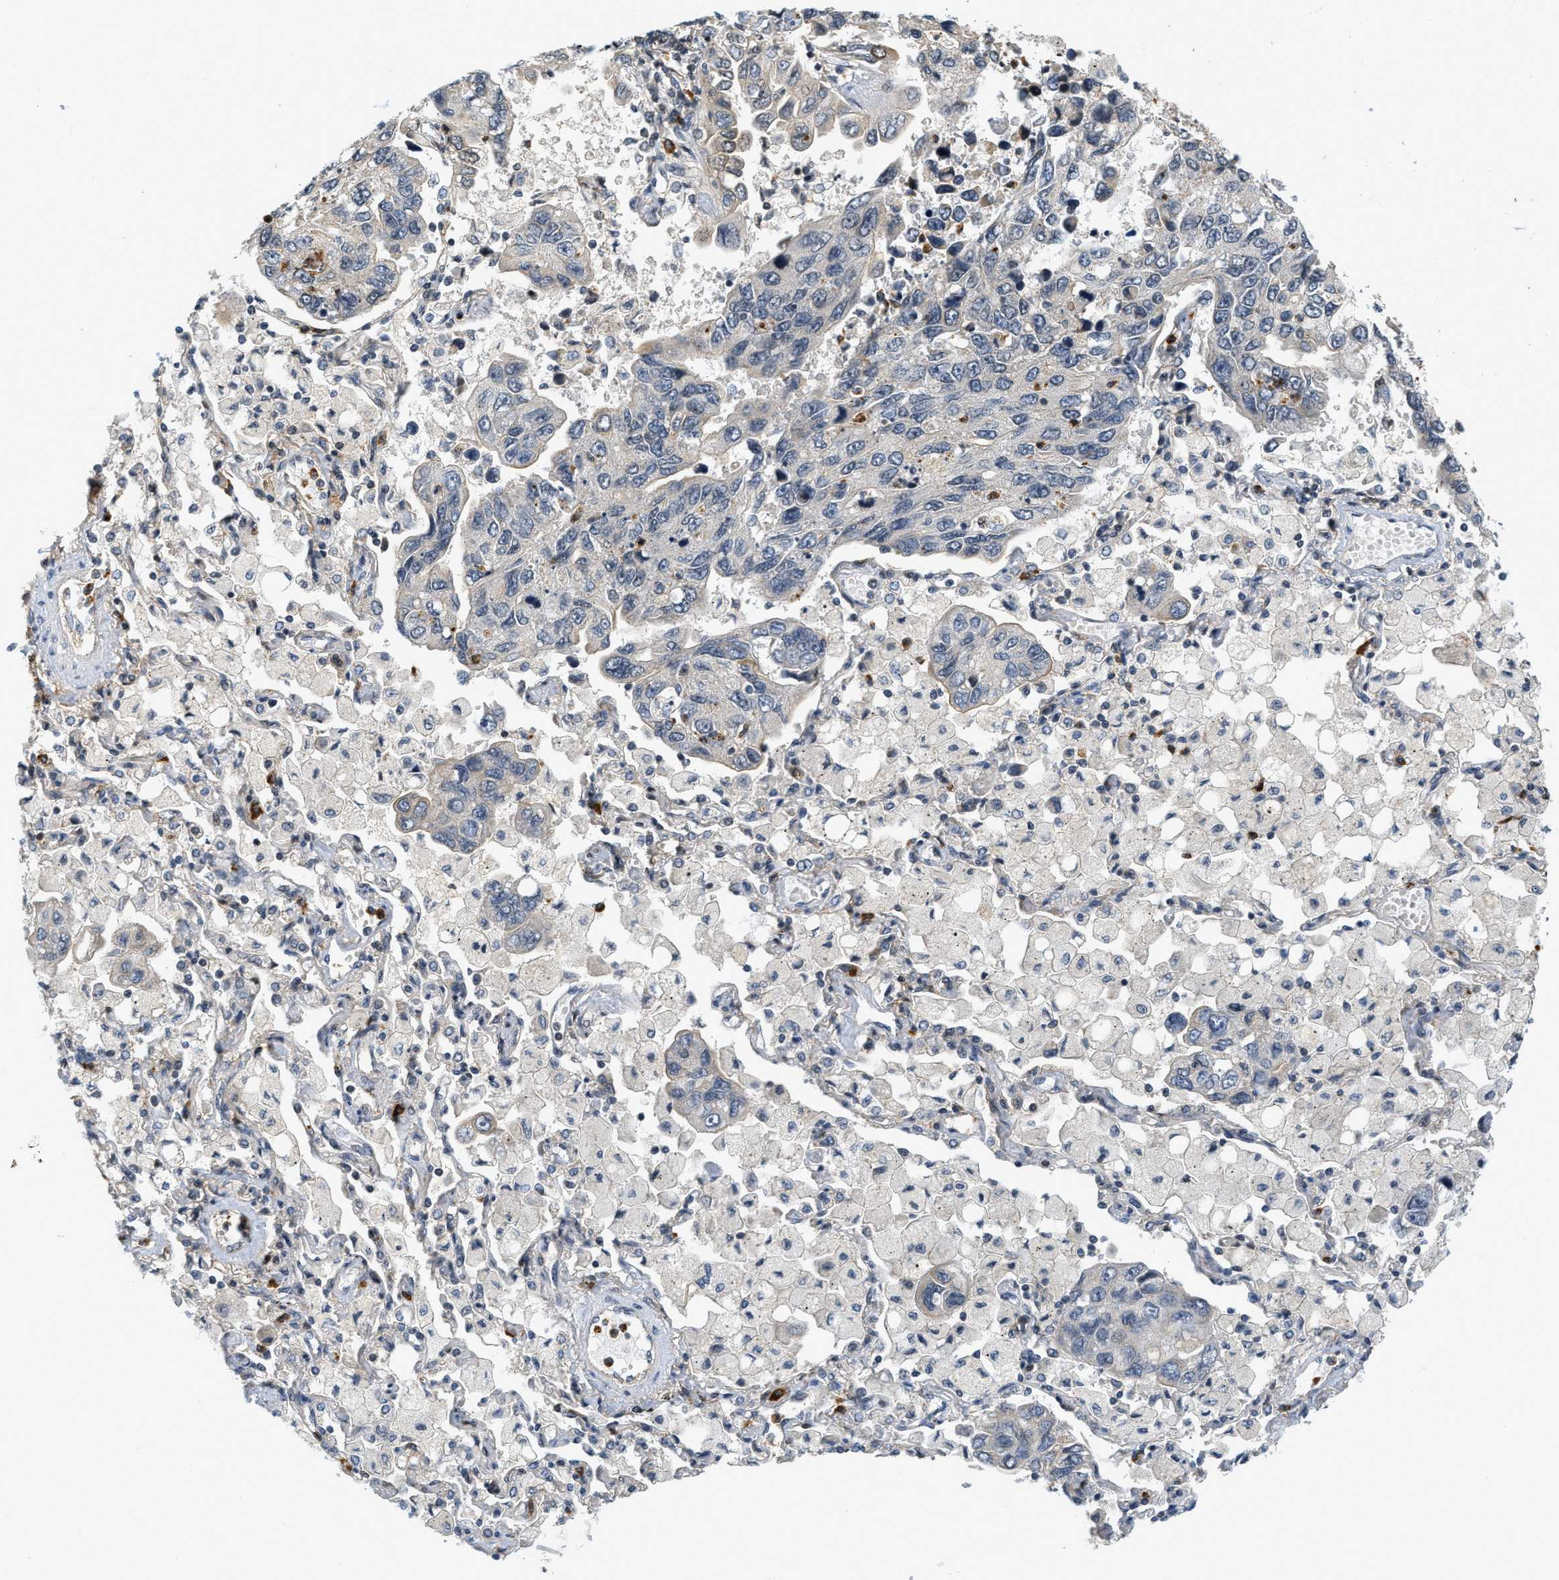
{"staining": {"intensity": "negative", "quantity": "none", "location": "none"}, "tissue": "lung cancer", "cell_type": "Tumor cells", "image_type": "cancer", "snomed": [{"axis": "morphology", "description": "Adenocarcinoma, NOS"}, {"axis": "topography", "description": "Lung"}], "caption": "The micrograph demonstrates no significant expression in tumor cells of lung adenocarcinoma.", "gene": "KMT2A", "patient": {"sex": "male", "age": 64}}